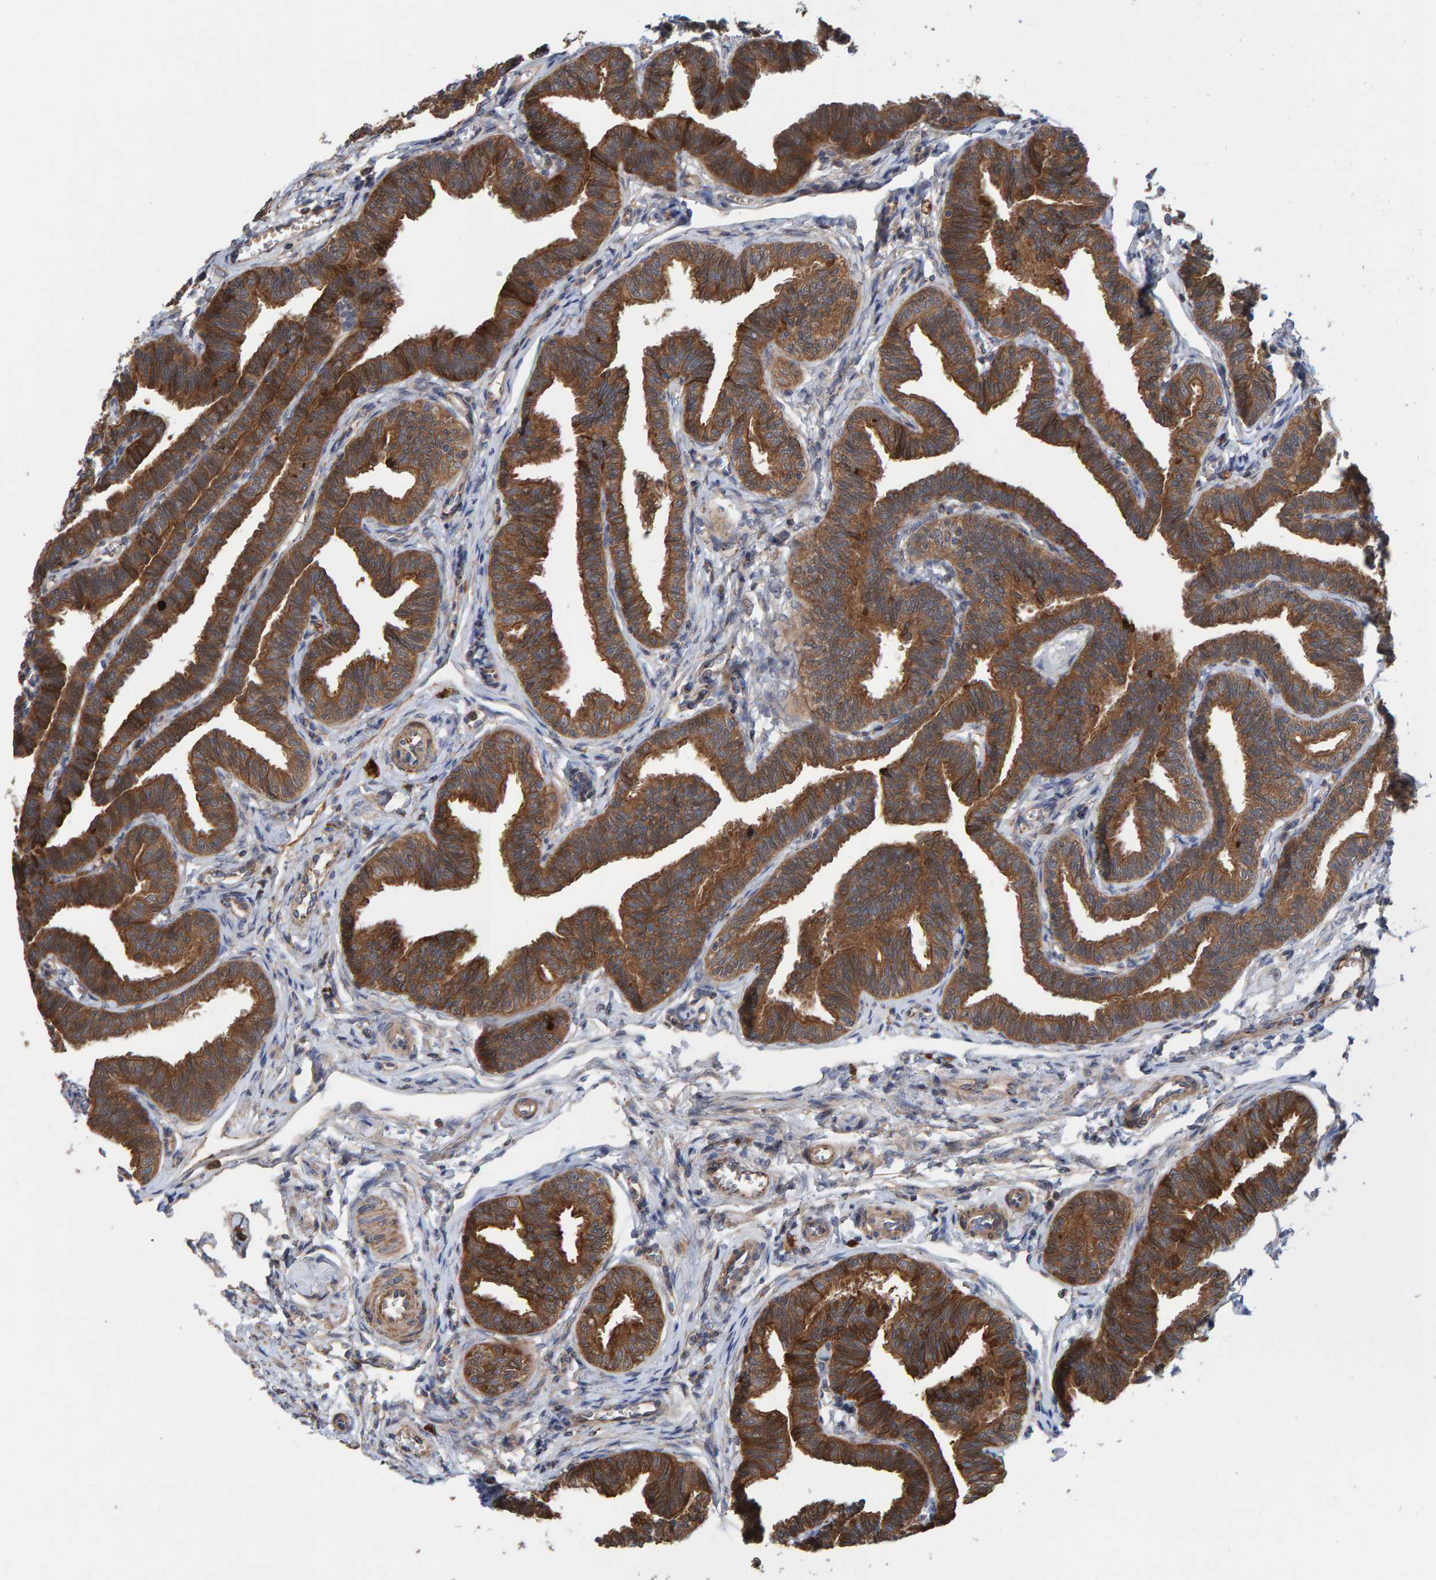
{"staining": {"intensity": "strong", "quantity": ">75%", "location": "cytoplasmic/membranous"}, "tissue": "fallopian tube", "cell_type": "Glandular cells", "image_type": "normal", "snomed": [{"axis": "morphology", "description": "Normal tissue, NOS"}, {"axis": "topography", "description": "Fallopian tube"}, {"axis": "topography", "description": "Ovary"}], "caption": "IHC image of benign fallopian tube stained for a protein (brown), which demonstrates high levels of strong cytoplasmic/membranous expression in about >75% of glandular cells.", "gene": "KIAA0753", "patient": {"sex": "female", "age": 23}}